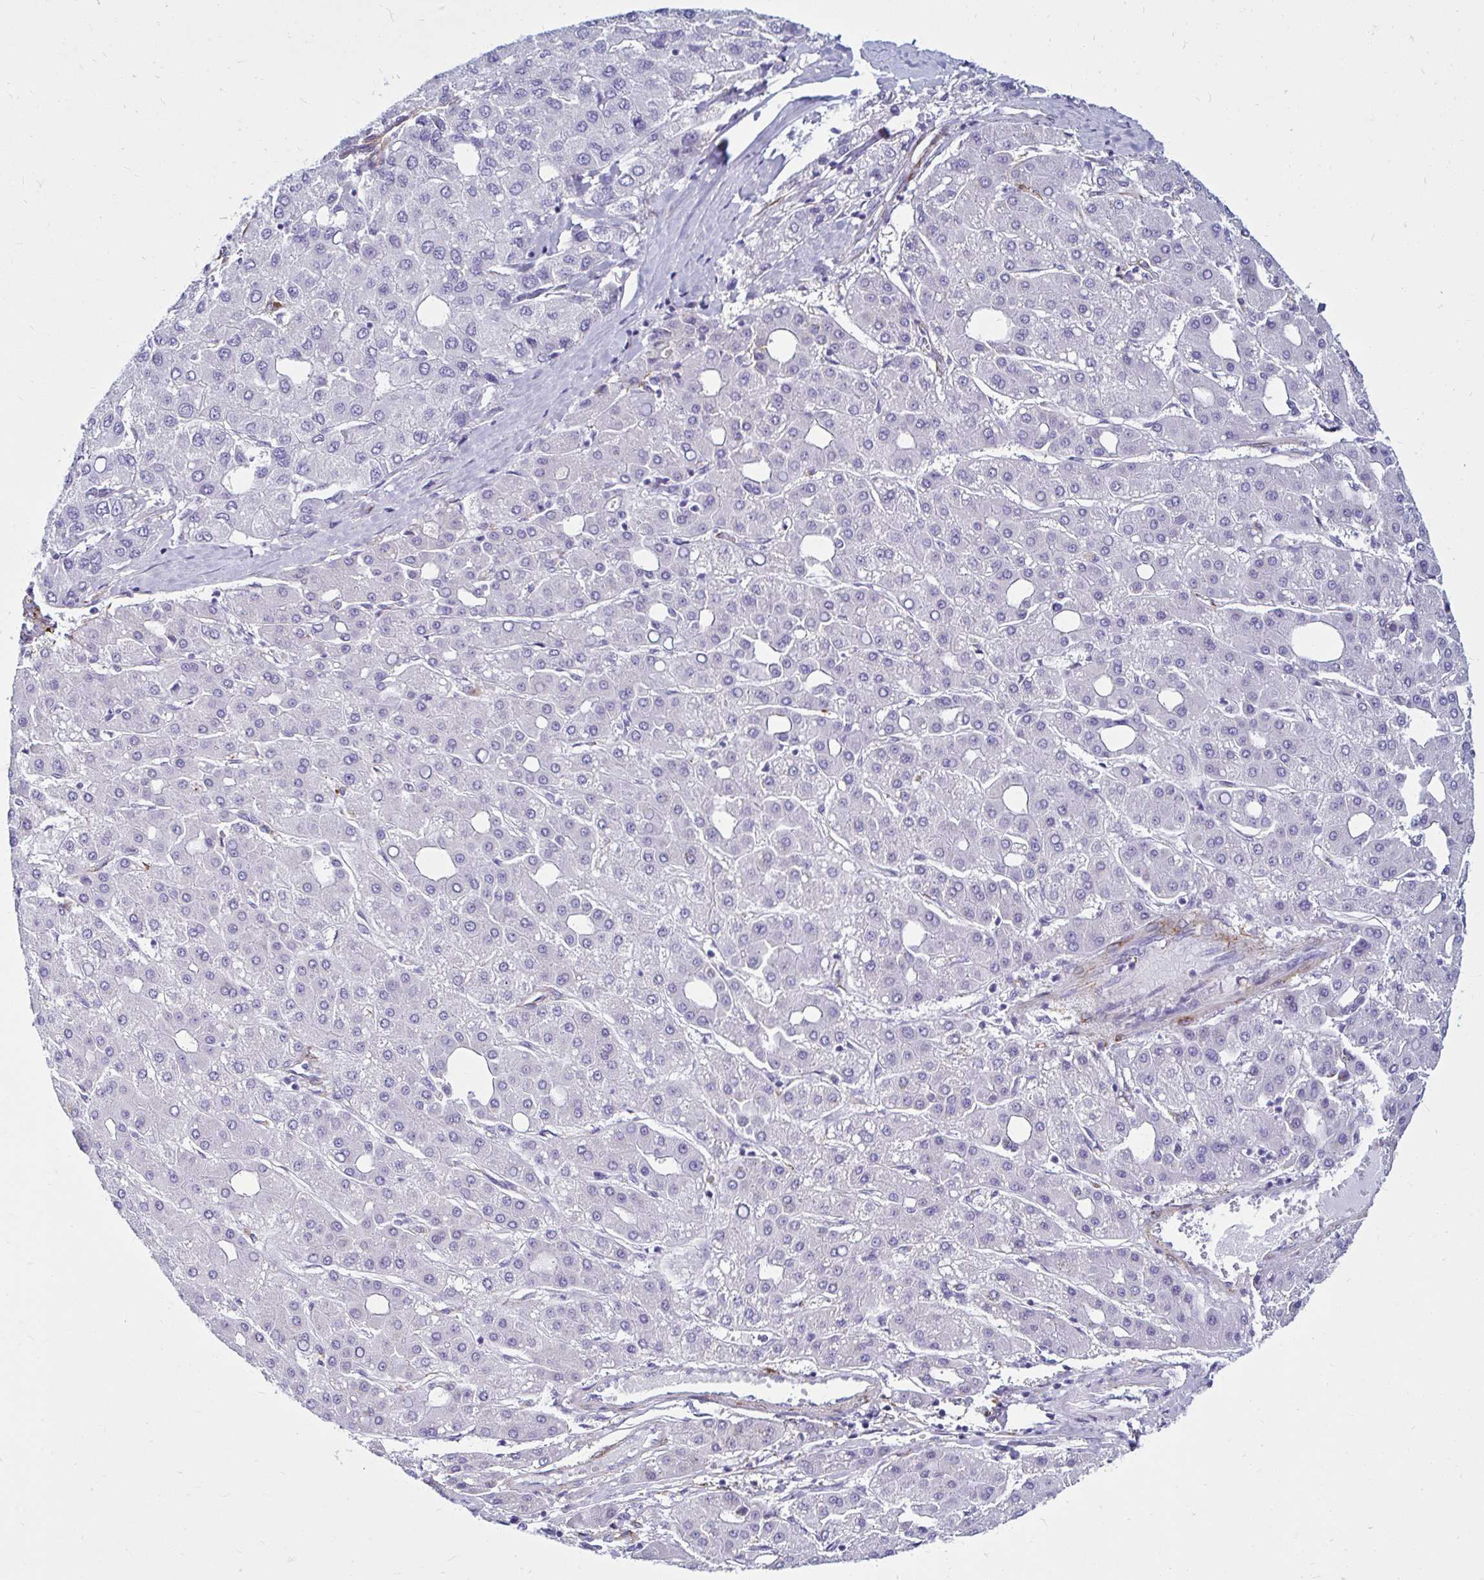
{"staining": {"intensity": "negative", "quantity": "none", "location": "none"}, "tissue": "liver cancer", "cell_type": "Tumor cells", "image_type": "cancer", "snomed": [{"axis": "morphology", "description": "Carcinoma, Hepatocellular, NOS"}, {"axis": "topography", "description": "Liver"}], "caption": "IHC of human hepatocellular carcinoma (liver) shows no expression in tumor cells.", "gene": "ANKRD62", "patient": {"sex": "male", "age": 65}}